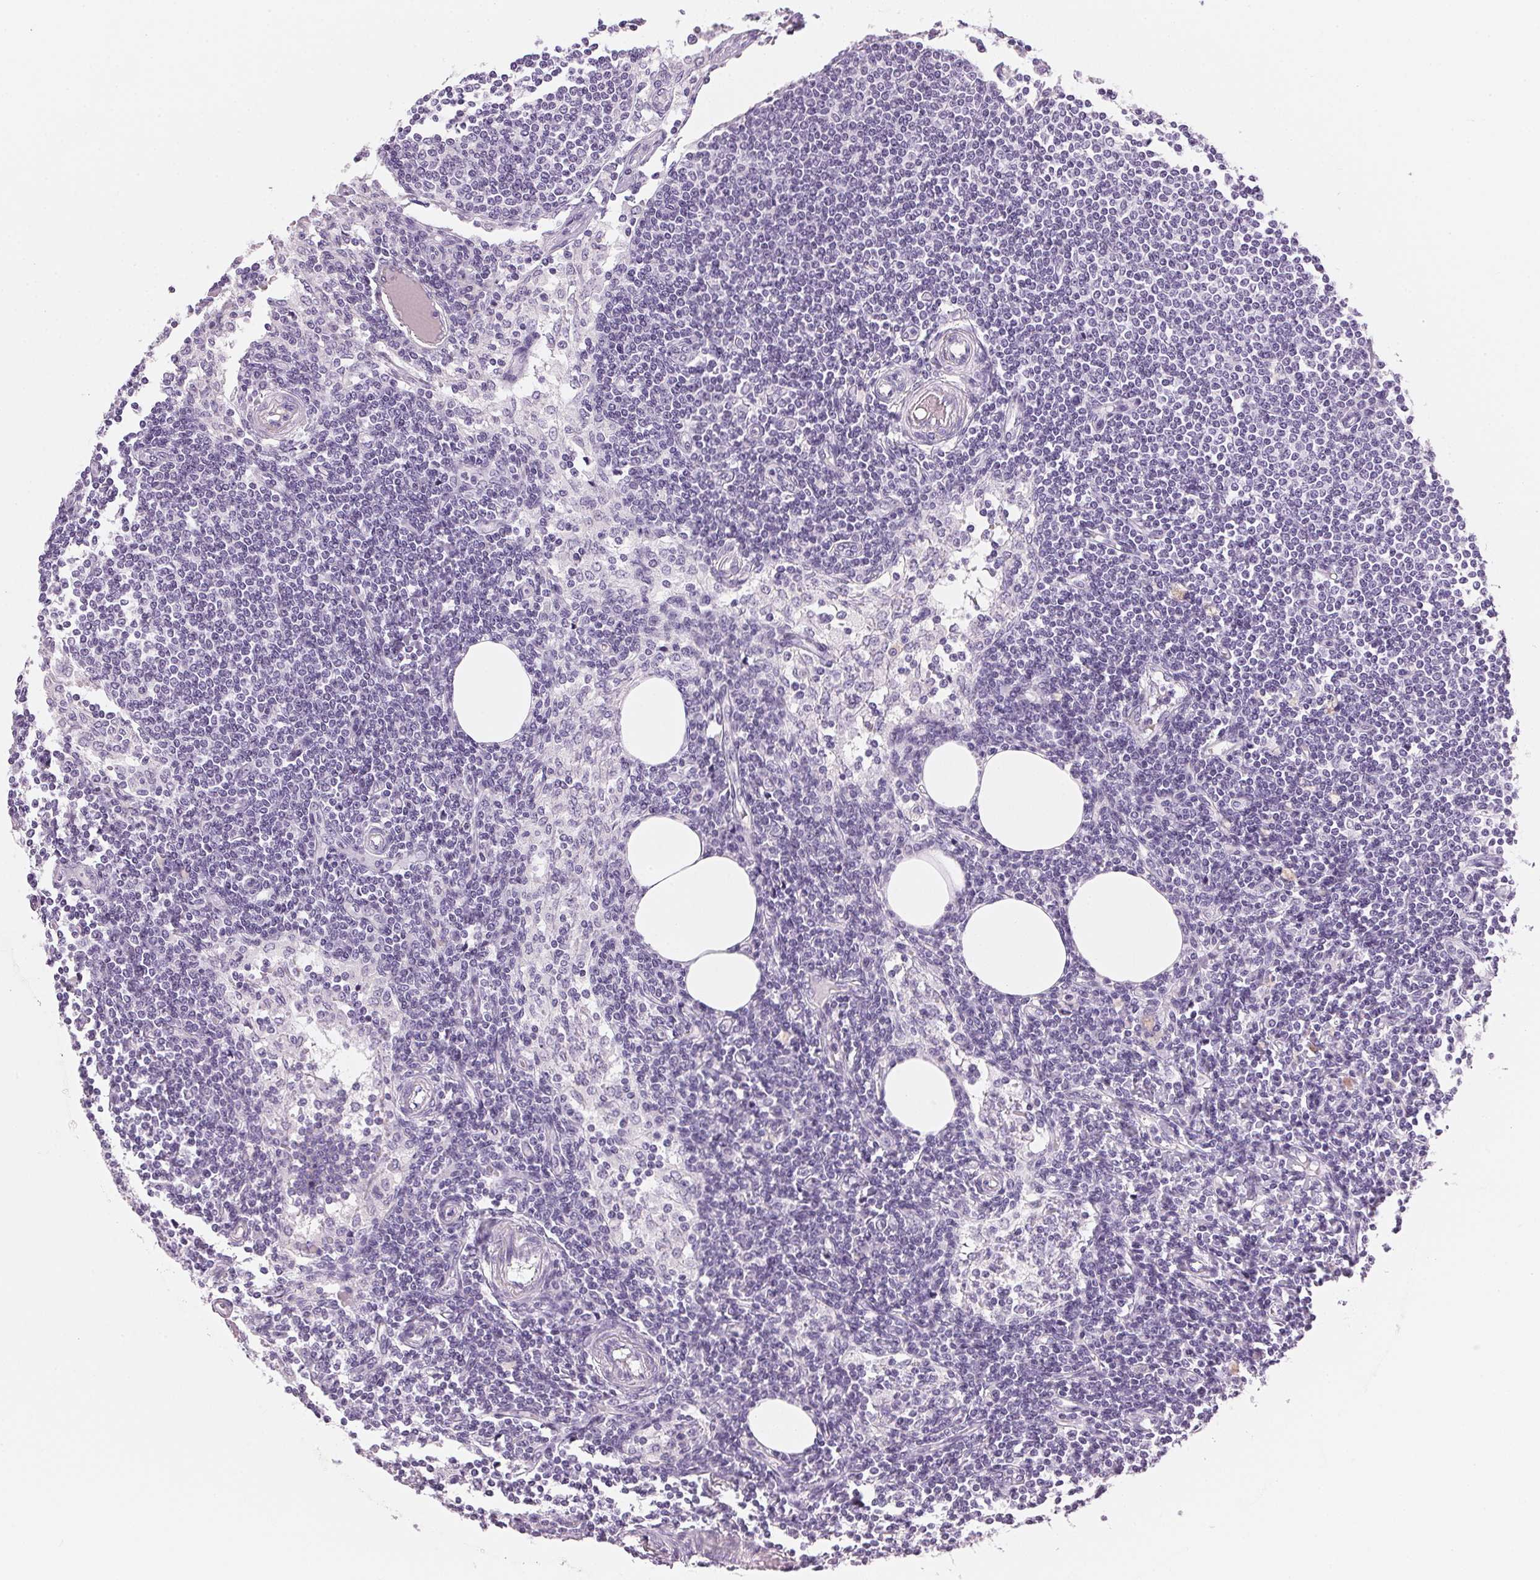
{"staining": {"intensity": "negative", "quantity": "none", "location": "none"}, "tissue": "lymph node", "cell_type": "Germinal center cells", "image_type": "normal", "snomed": [{"axis": "morphology", "description": "Normal tissue, NOS"}, {"axis": "topography", "description": "Lymph node"}], "caption": "Image shows no significant protein staining in germinal center cells of benign lymph node.", "gene": "IGFBP1", "patient": {"sex": "female", "age": 69}}